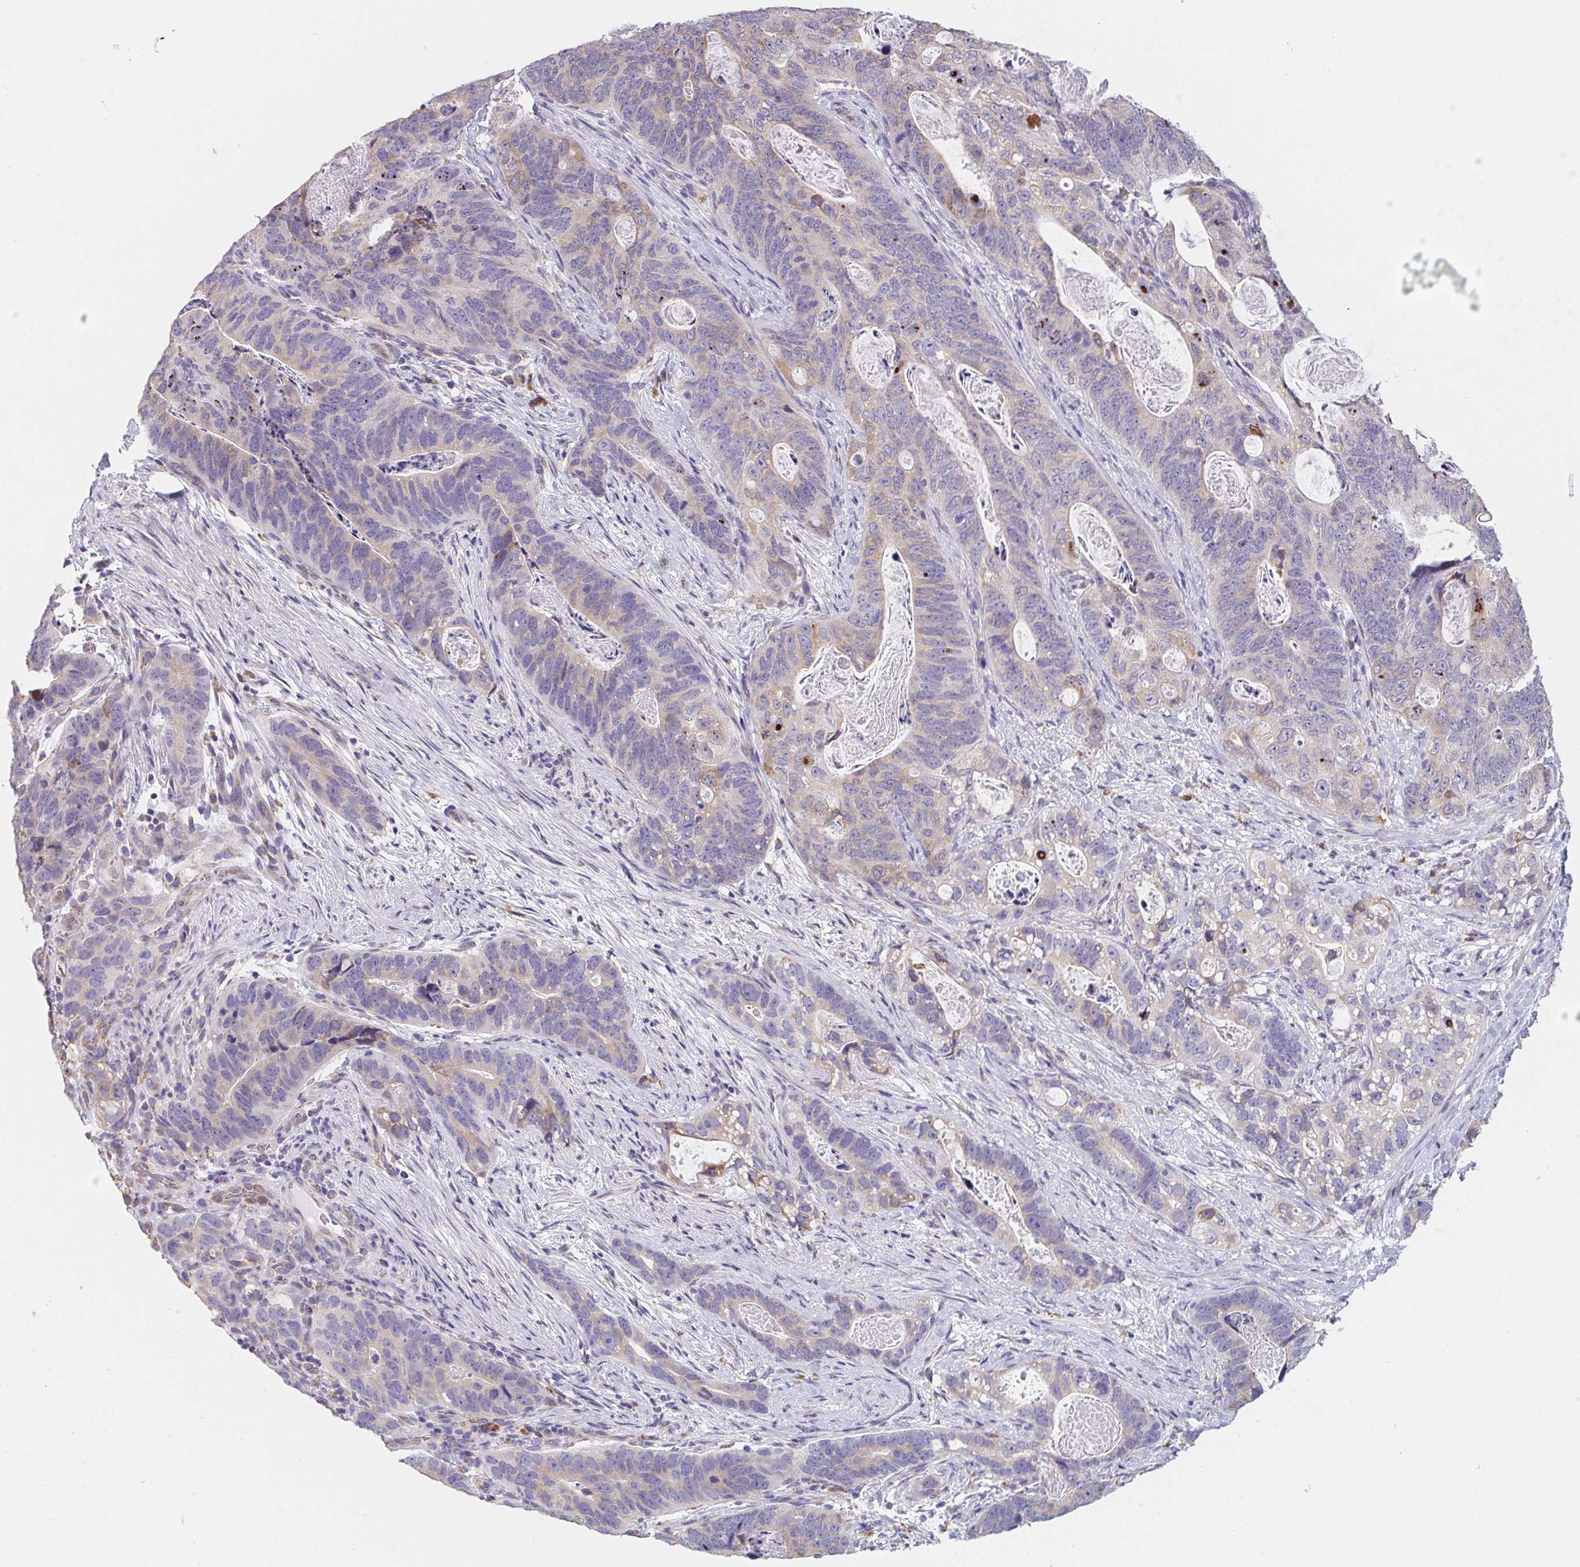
{"staining": {"intensity": "moderate", "quantity": "<25%", "location": "cytoplasmic/membranous"}, "tissue": "stomach cancer", "cell_type": "Tumor cells", "image_type": "cancer", "snomed": [{"axis": "morphology", "description": "Normal tissue, NOS"}, {"axis": "morphology", "description": "Adenocarcinoma, NOS"}, {"axis": "topography", "description": "Stomach"}], "caption": "Immunohistochemistry image of human stomach cancer stained for a protein (brown), which demonstrates low levels of moderate cytoplasmic/membranous positivity in about <25% of tumor cells.", "gene": "ADAM8", "patient": {"sex": "female", "age": 89}}